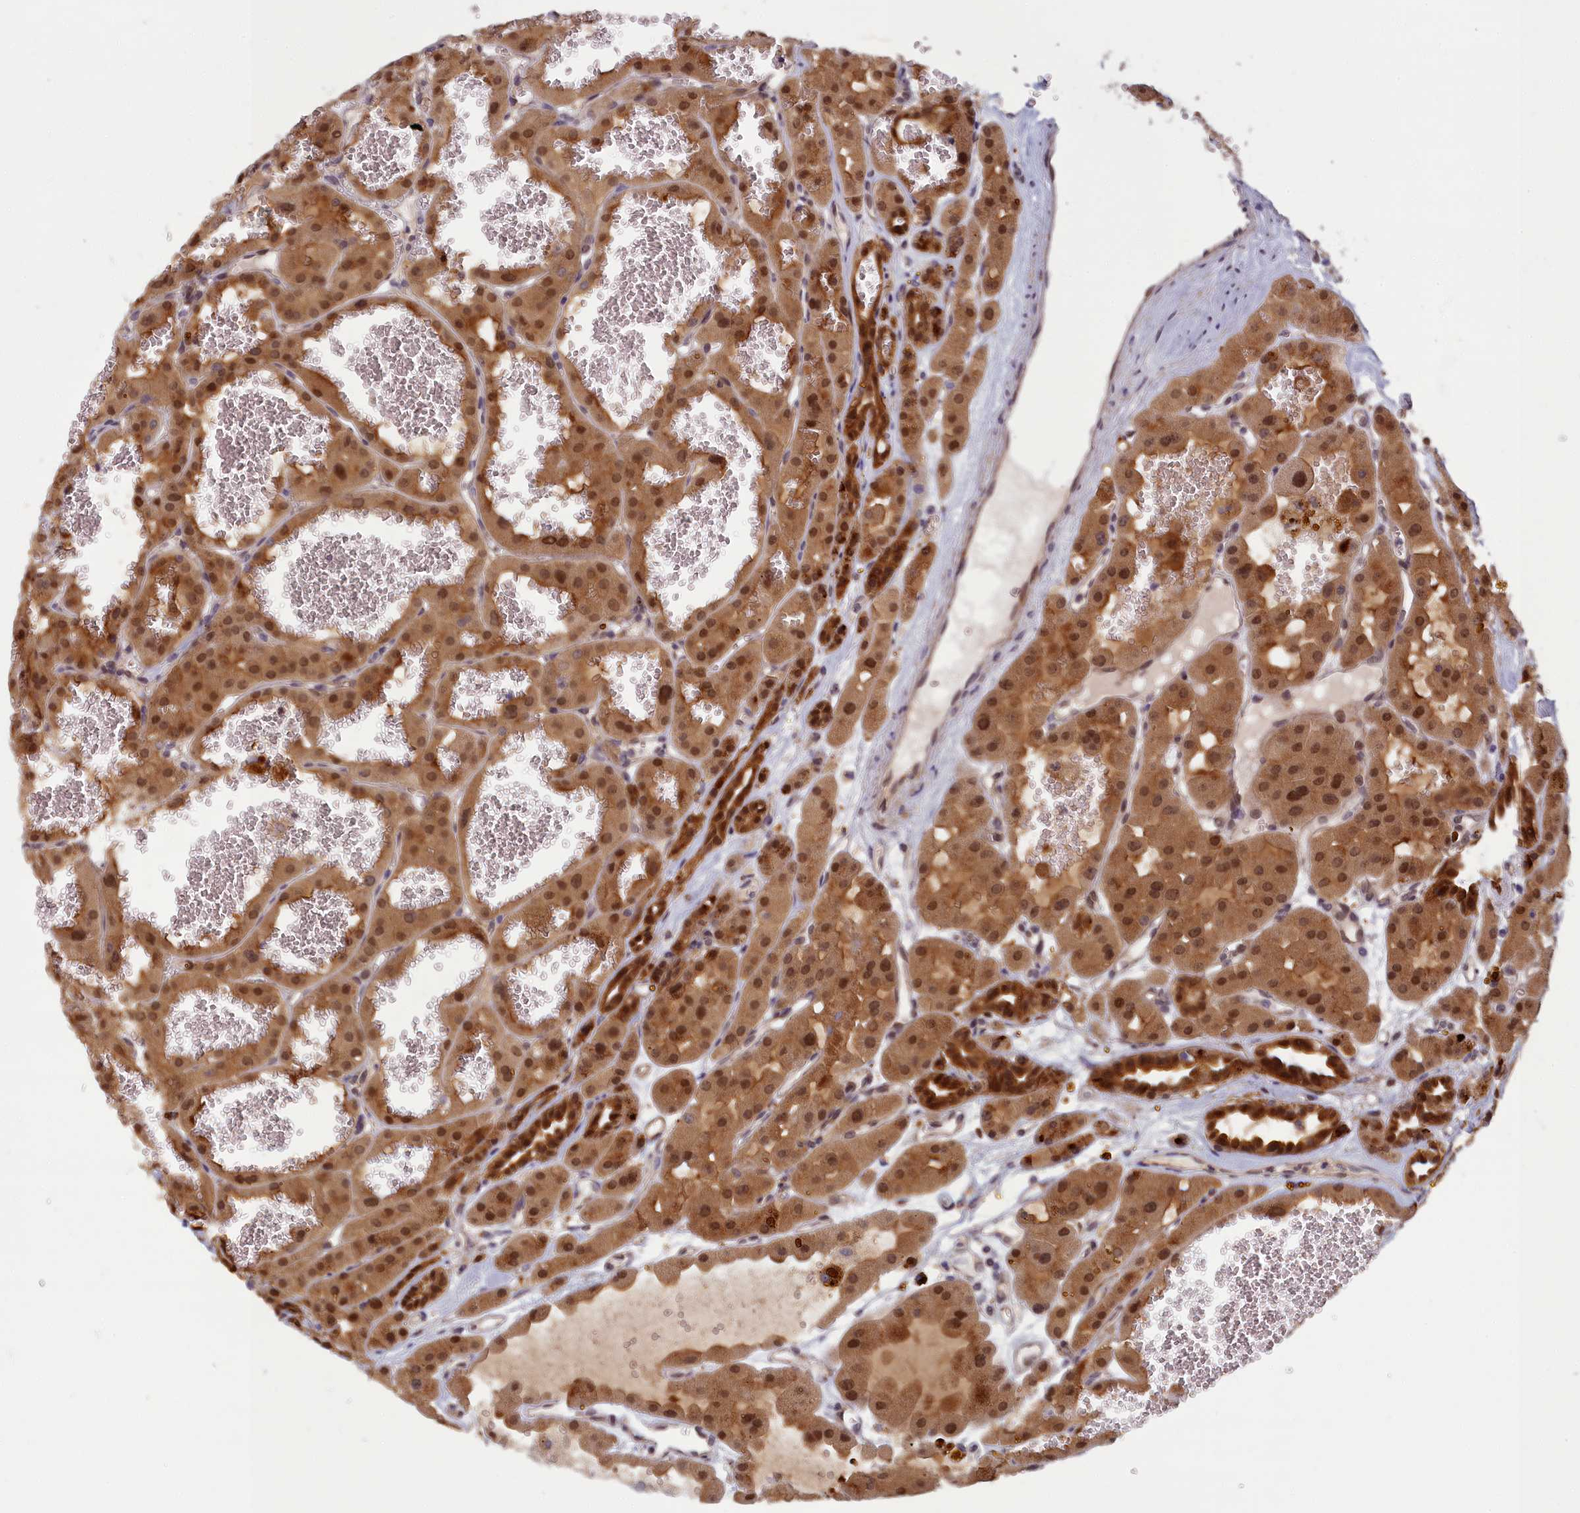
{"staining": {"intensity": "moderate", "quantity": ">75%", "location": "cytoplasmic/membranous,nuclear"}, "tissue": "renal cancer", "cell_type": "Tumor cells", "image_type": "cancer", "snomed": [{"axis": "morphology", "description": "Carcinoma, NOS"}, {"axis": "topography", "description": "Kidney"}], "caption": "A histopathology image of renal cancer (carcinoma) stained for a protein reveals moderate cytoplasmic/membranous and nuclear brown staining in tumor cells. The staining was performed using DAB, with brown indicating positive protein expression. Nuclei are stained blue with hematoxylin.", "gene": "FCSK", "patient": {"sex": "female", "age": 75}}